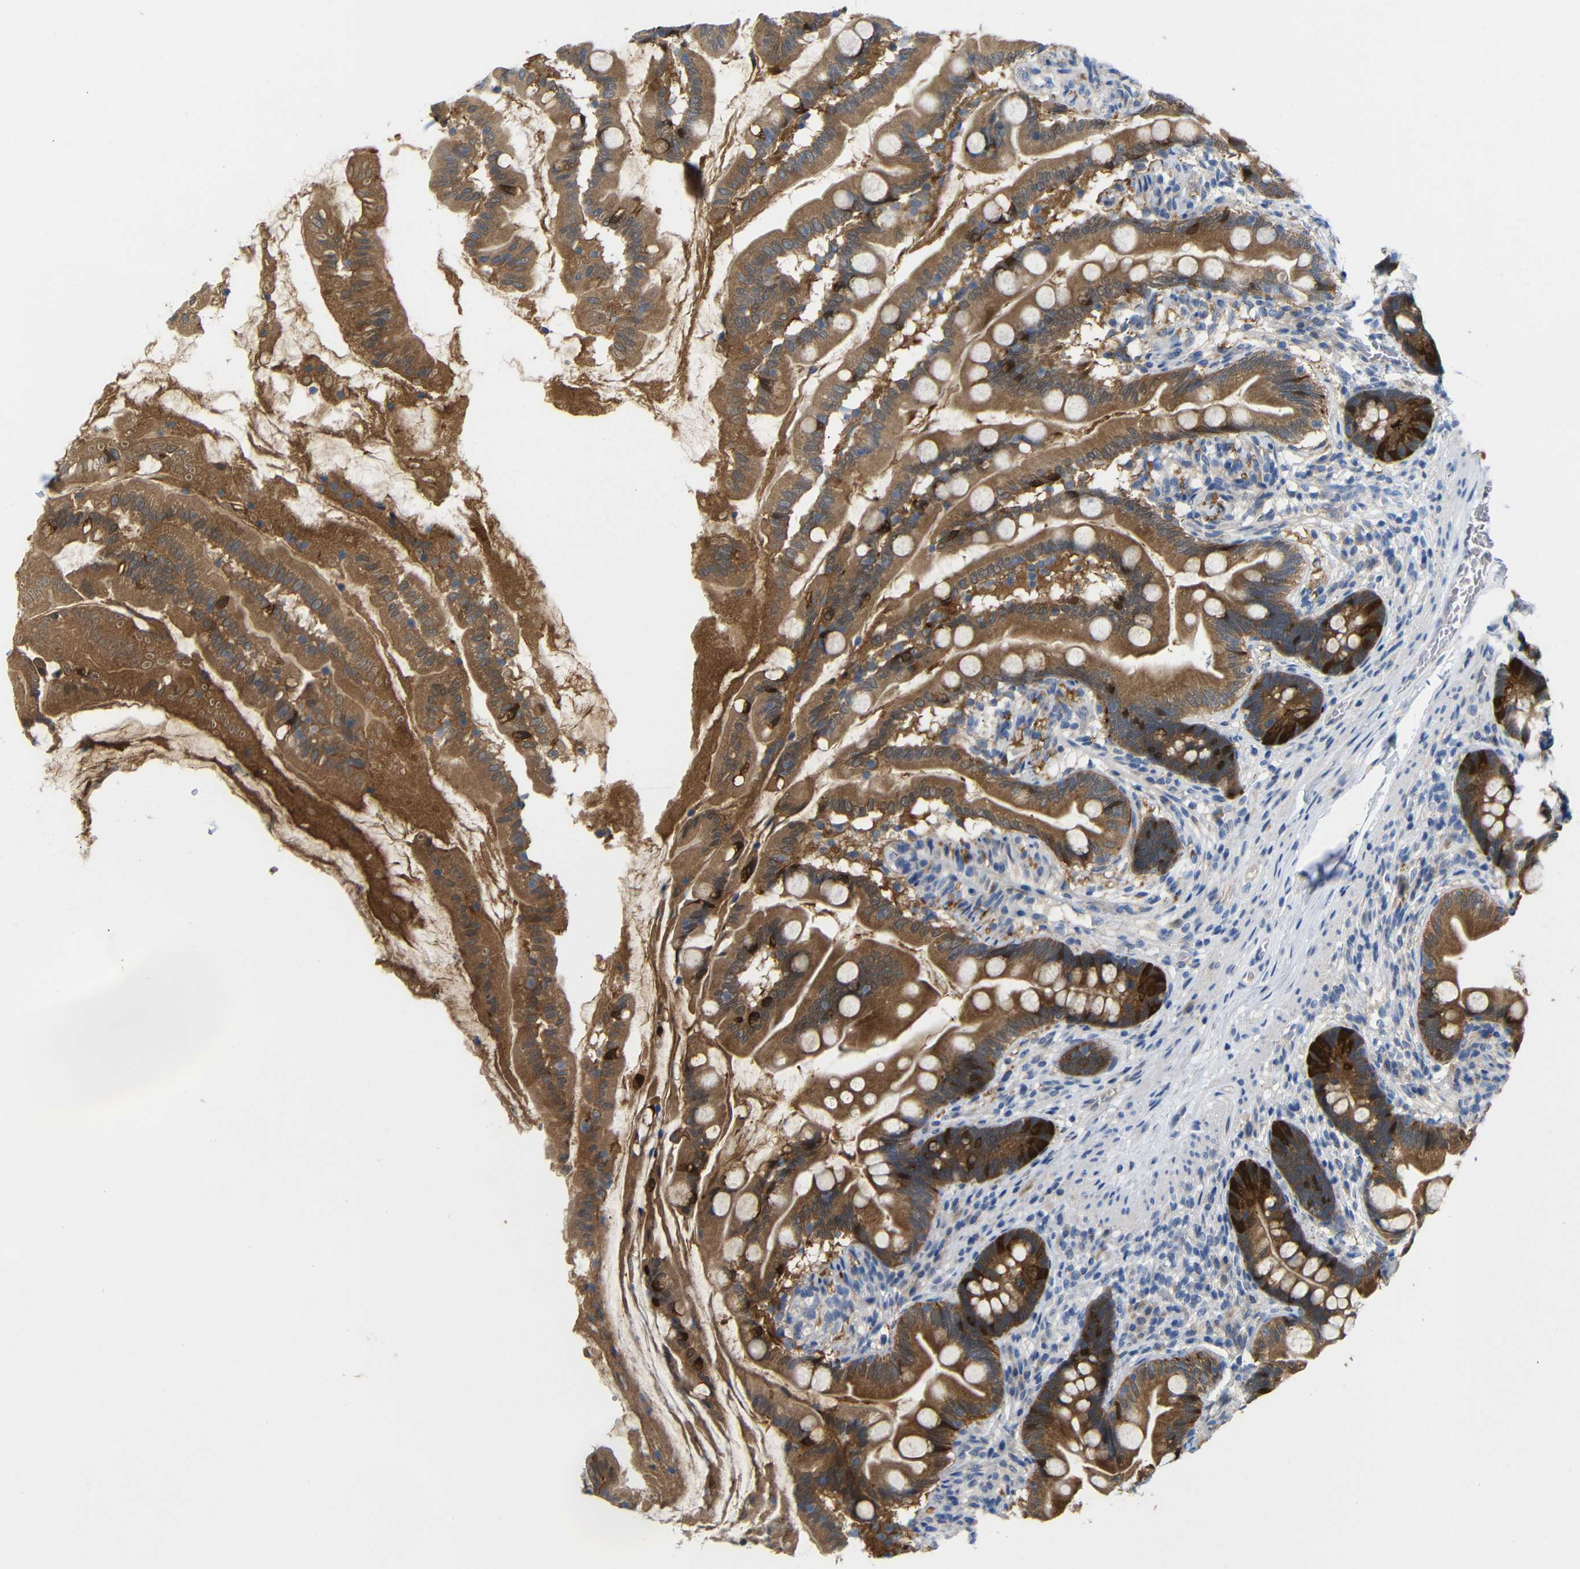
{"staining": {"intensity": "strong", "quantity": ">75%", "location": "cytoplasmic/membranous"}, "tissue": "small intestine", "cell_type": "Glandular cells", "image_type": "normal", "snomed": [{"axis": "morphology", "description": "Normal tissue, NOS"}, {"axis": "topography", "description": "Small intestine"}], "caption": "Immunohistochemical staining of unremarkable human small intestine shows >75% levels of strong cytoplasmic/membranous protein positivity in about >75% of glandular cells. Using DAB (brown) and hematoxylin (blue) stains, captured at high magnification using brightfield microscopy.", "gene": "TBC1D32", "patient": {"sex": "female", "age": 56}}